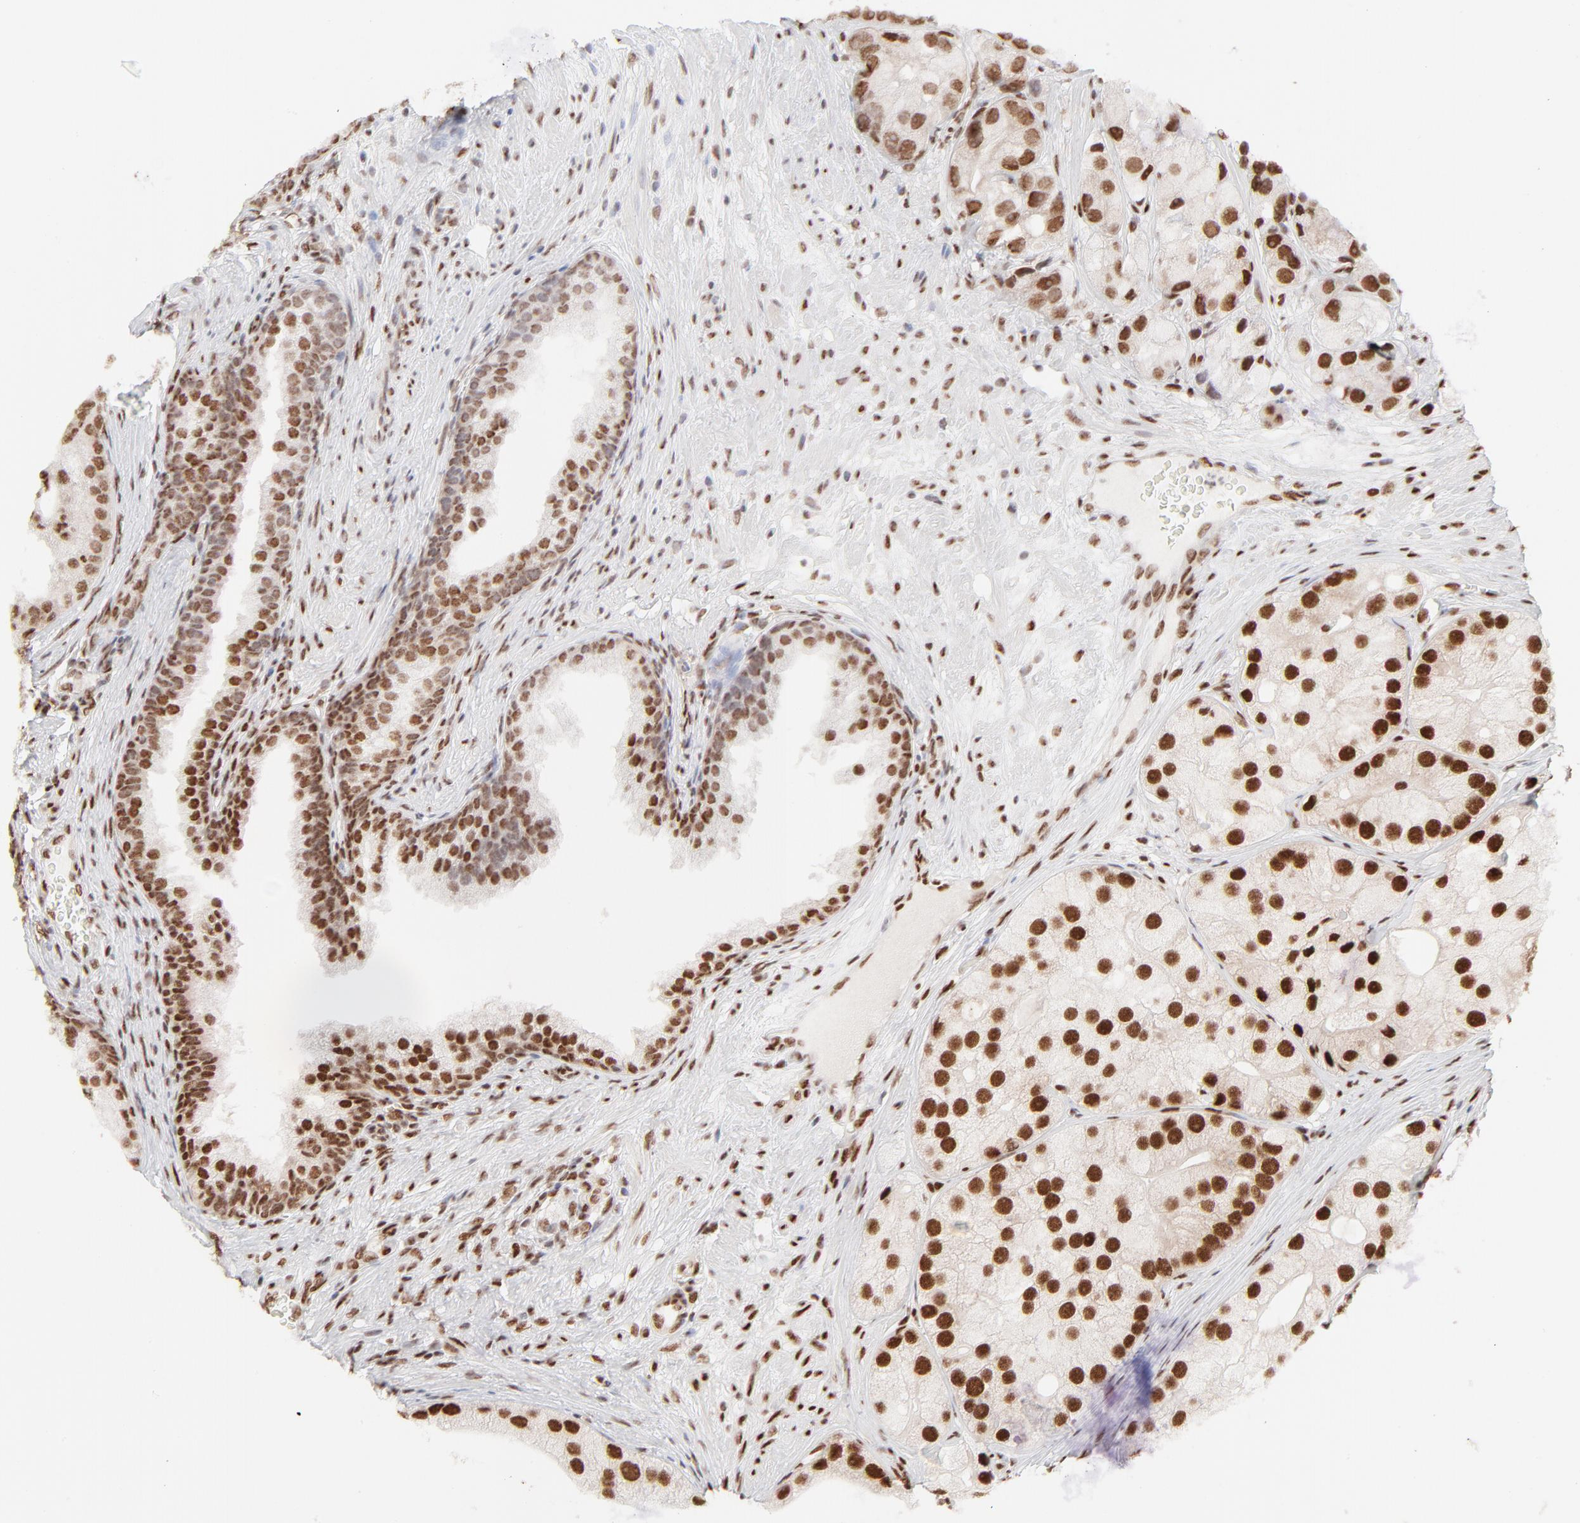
{"staining": {"intensity": "strong", "quantity": ">75%", "location": "nuclear"}, "tissue": "prostate cancer", "cell_type": "Tumor cells", "image_type": "cancer", "snomed": [{"axis": "morphology", "description": "Adenocarcinoma, Low grade"}, {"axis": "topography", "description": "Prostate"}], "caption": "Immunohistochemistry histopathology image of neoplastic tissue: prostate cancer stained using IHC demonstrates high levels of strong protein expression localized specifically in the nuclear of tumor cells, appearing as a nuclear brown color.", "gene": "TARDBP", "patient": {"sex": "male", "age": 69}}